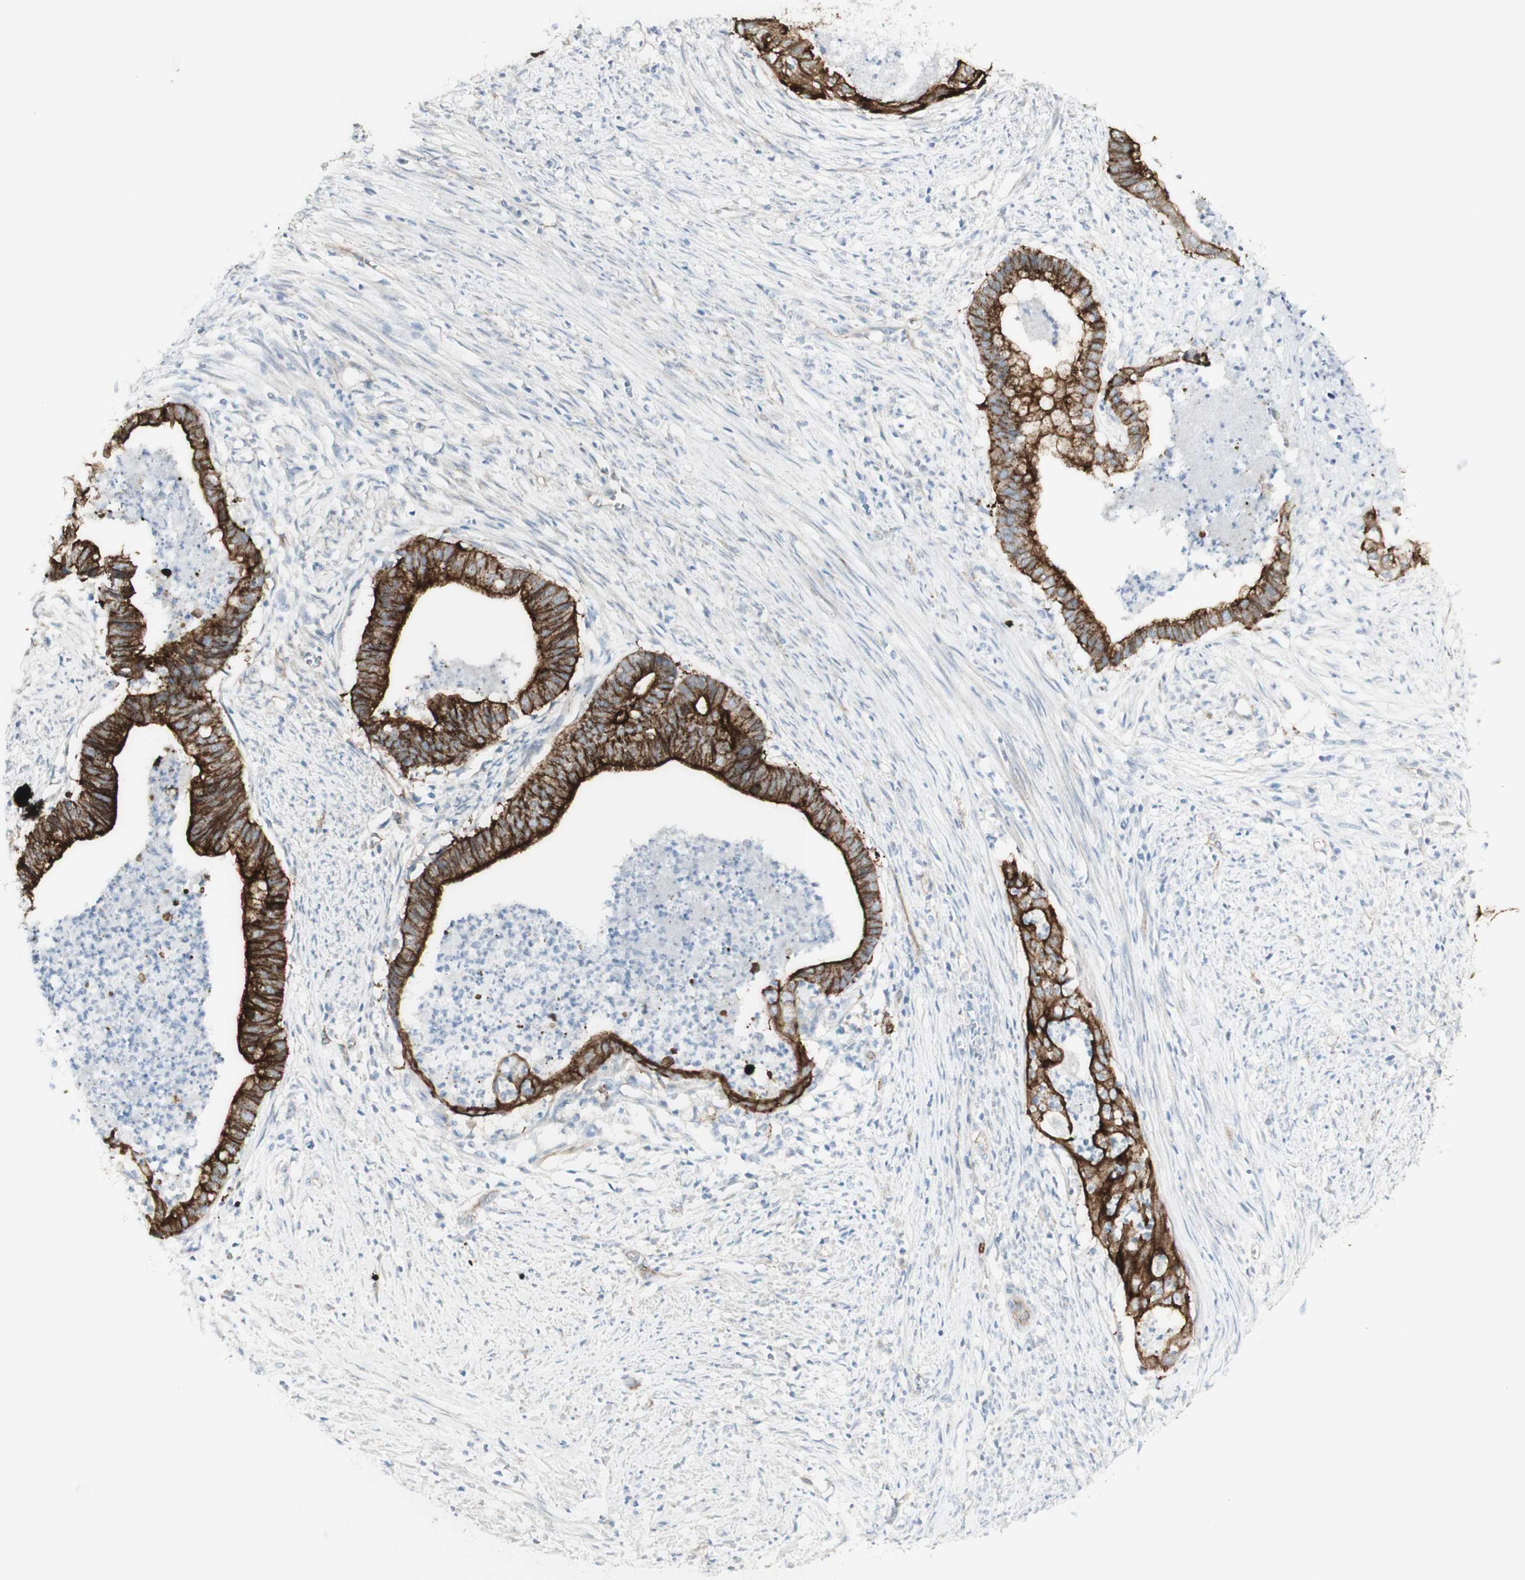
{"staining": {"intensity": "strong", "quantity": "25%-75%", "location": "cytoplasmic/membranous"}, "tissue": "endometrial cancer", "cell_type": "Tumor cells", "image_type": "cancer", "snomed": [{"axis": "morphology", "description": "Necrosis, NOS"}, {"axis": "morphology", "description": "Adenocarcinoma, NOS"}, {"axis": "topography", "description": "Endometrium"}], "caption": "A high-resolution micrograph shows immunohistochemistry staining of adenocarcinoma (endometrial), which reveals strong cytoplasmic/membranous staining in about 25%-75% of tumor cells.", "gene": "MYO6", "patient": {"sex": "female", "age": 79}}